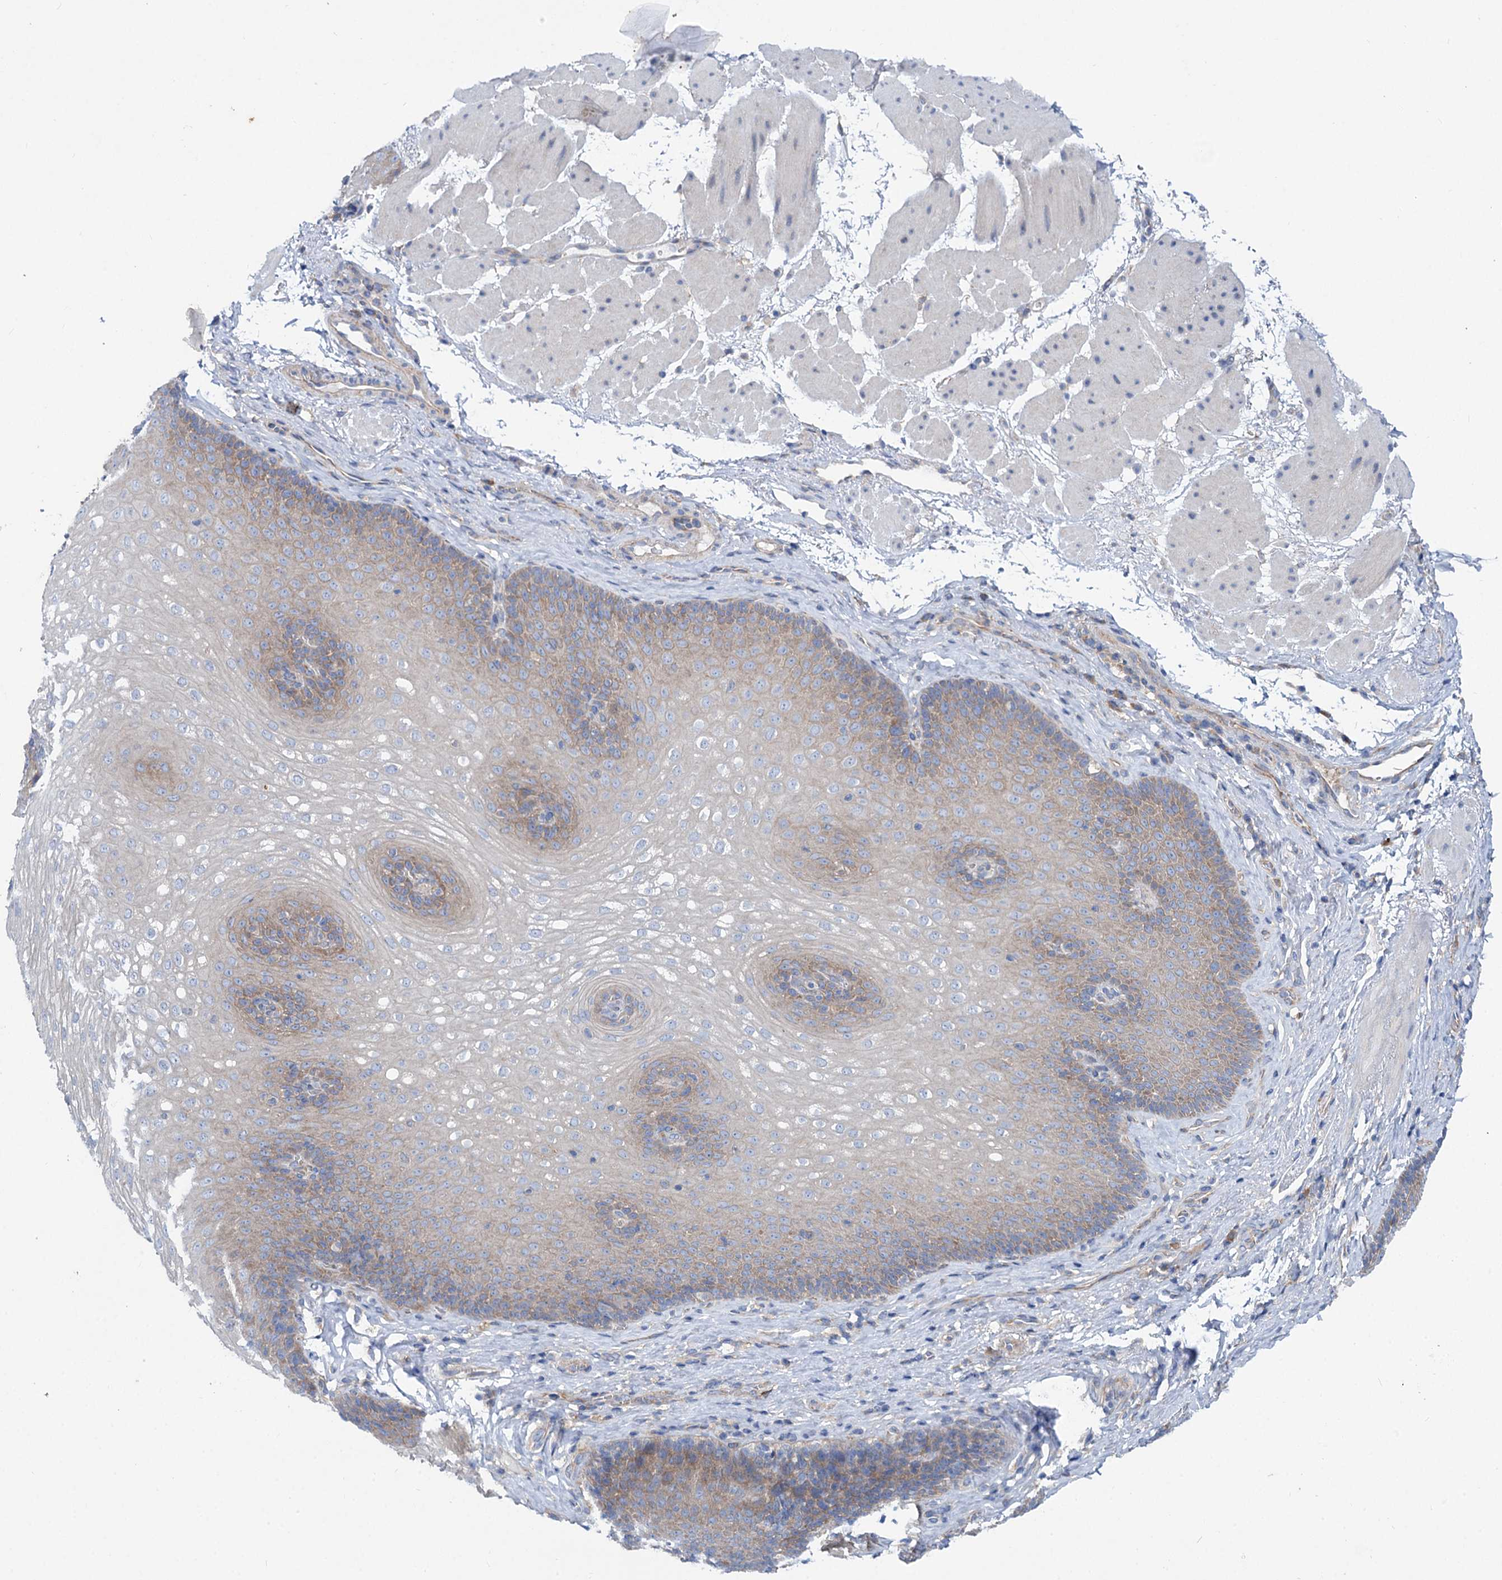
{"staining": {"intensity": "weak", "quantity": "25%-75%", "location": "cytoplasmic/membranous"}, "tissue": "esophagus", "cell_type": "Squamous epithelial cells", "image_type": "normal", "snomed": [{"axis": "morphology", "description": "Normal tissue, NOS"}, {"axis": "topography", "description": "Esophagus"}], "caption": "This is an image of IHC staining of unremarkable esophagus, which shows weak expression in the cytoplasmic/membranous of squamous epithelial cells.", "gene": "TRIM55", "patient": {"sex": "female", "age": 66}}